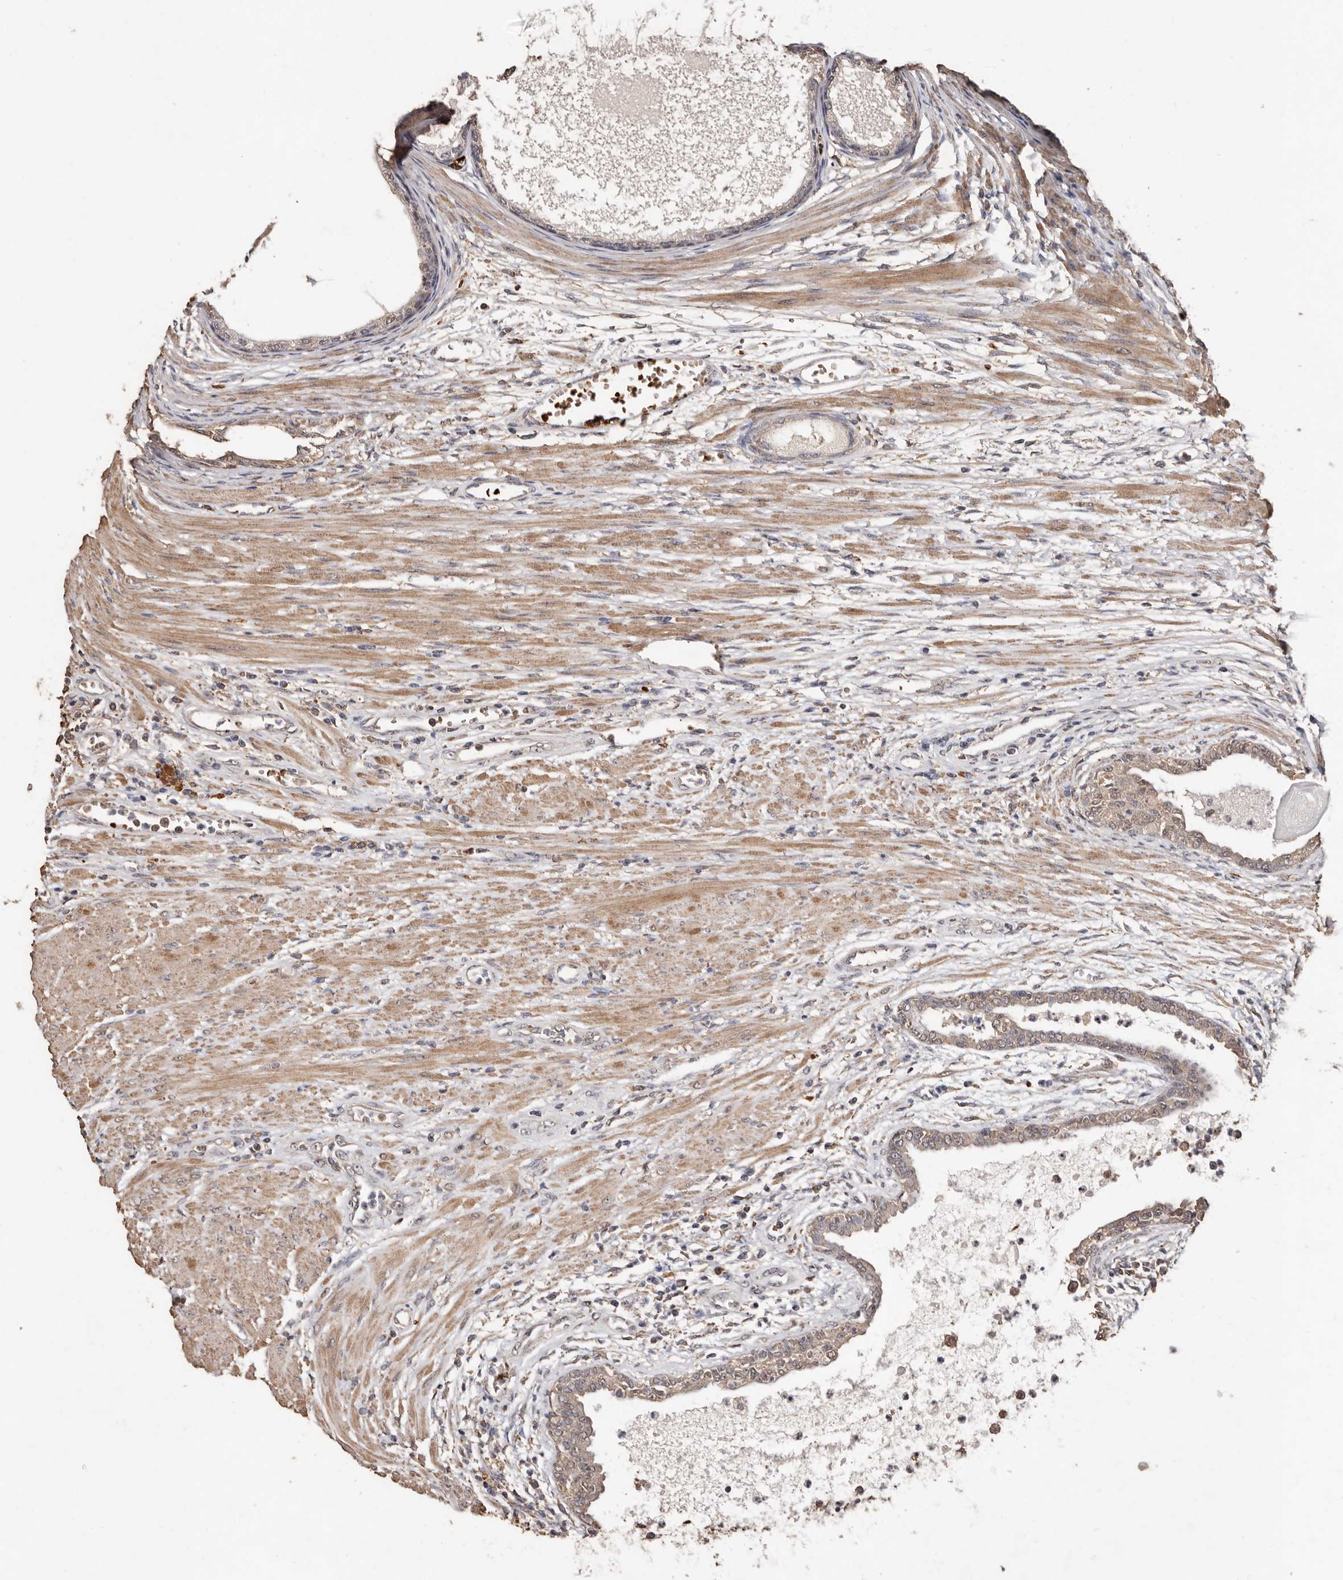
{"staining": {"intensity": "weak", "quantity": ">75%", "location": "cytoplasmic/membranous"}, "tissue": "prostate cancer", "cell_type": "Tumor cells", "image_type": "cancer", "snomed": [{"axis": "morphology", "description": "Normal tissue, NOS"}, {"axis": "morphology", "description": "Adenocarcinoma, Low grade"}, {"axis": "topography", "description": "Prostate"}, {"axis": "topography", "description": "Peripheral nerve tissue"}], "caption": "Immunohistochemical staining of prostate cancer (low-grade adenocarcinoma) reveals weak cytoplasmic/membranous protein positivity in about >75% of tumor cells.", "gene": "GRAMD2A", "patient": {"sex": "male", "age": 71}}